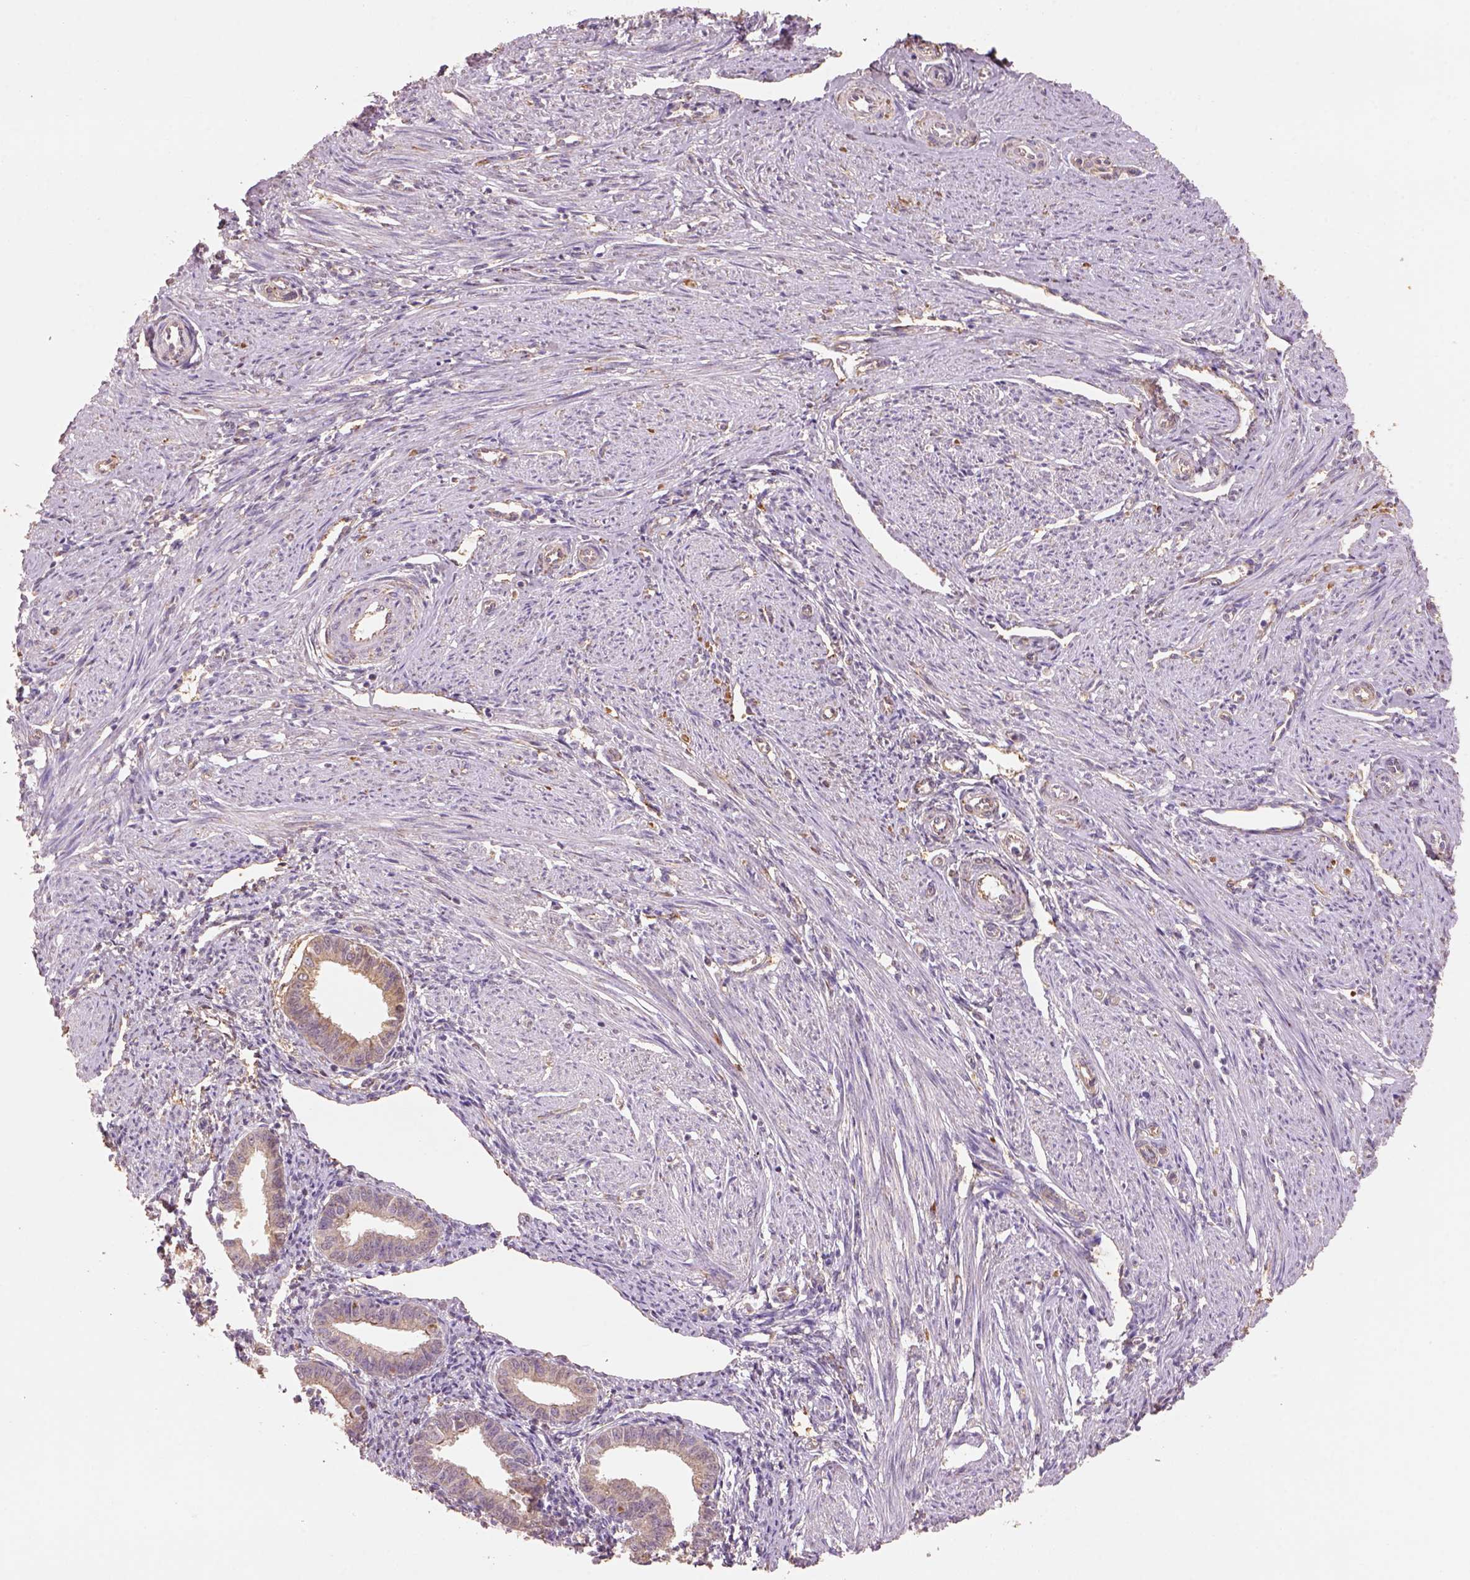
{"staining": {"intensity": "weak", "quantity": "<25%", "location": "cytoplasmic/membranous"}, "tissue": "endometrium", "cell_type": "Cells in endometrial stroma", "image_type": "normal", "snomed": [{"axis": "morphology", "description": "Normal tissue, NOS"}, {"axis": "topography", "description": "Endometrium"}], "caption": "Protein analysis of unremarkable endometrium exhibits no significant positivity in cells in endometrial stroma. (Brightfield microscopy of DAB (3,3'-diaminobenzidine) IHC at high magnification).", "gene": "AP2B1", "patient": {"sex": "female", "age": 37}}